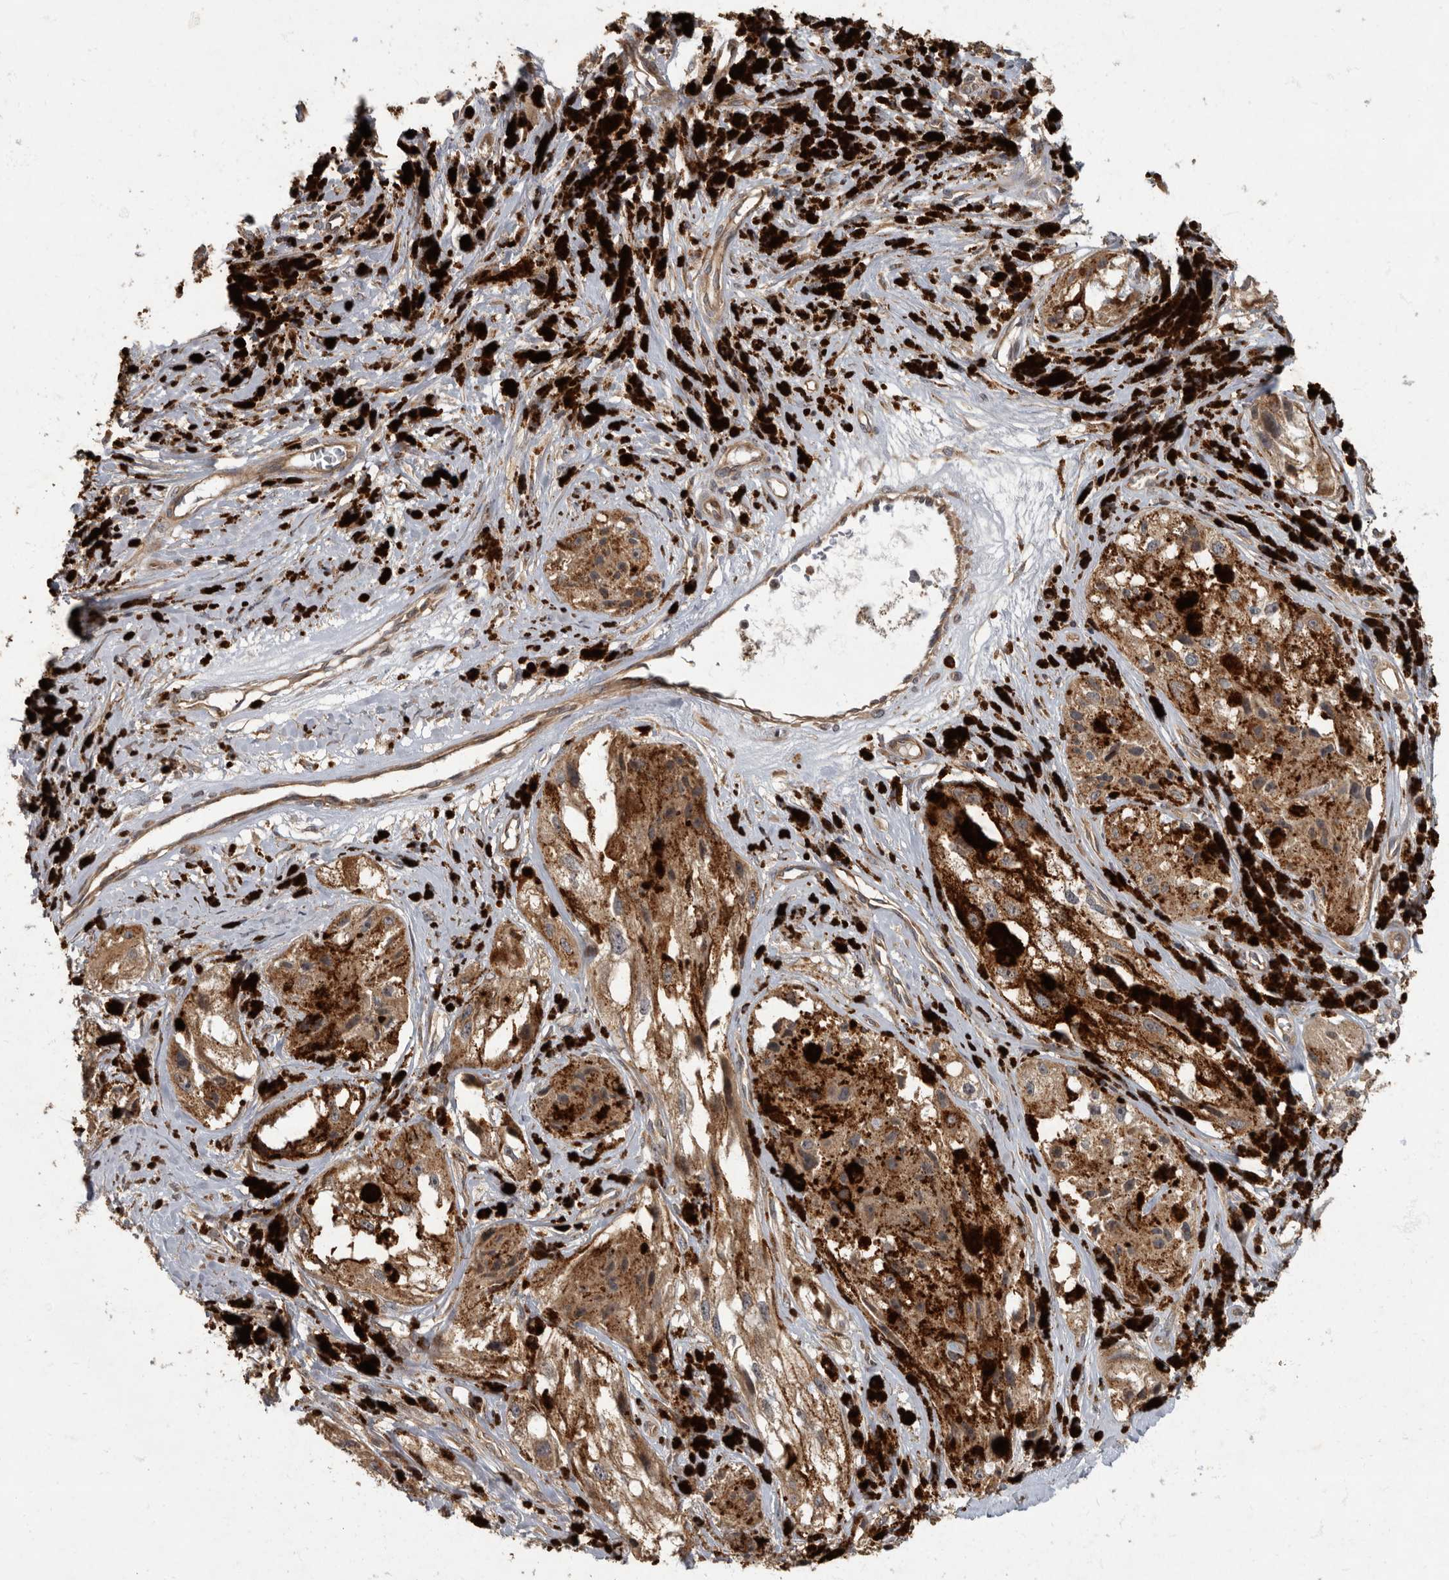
{"staining": {"intensity": "moderate", "quantity": ">75%", "location": "cytoplasmic/membranous"}, "tissue": "melanoma", "cell_type": "Tumor cells", "image_type": "cancer", "snomed": [{"axis": "morphology", "description": "Malignant melanoma, NOS"}, {"axis": "topography", "description": "Skin"}], "caption": "Protein staining of malignant melanoma tissue reveals moderate cytoplasmic/membranous positivity in about >75% of tumor cells.", "gene": "IQCK", "patient": {"sex": "male", "age": 88}}